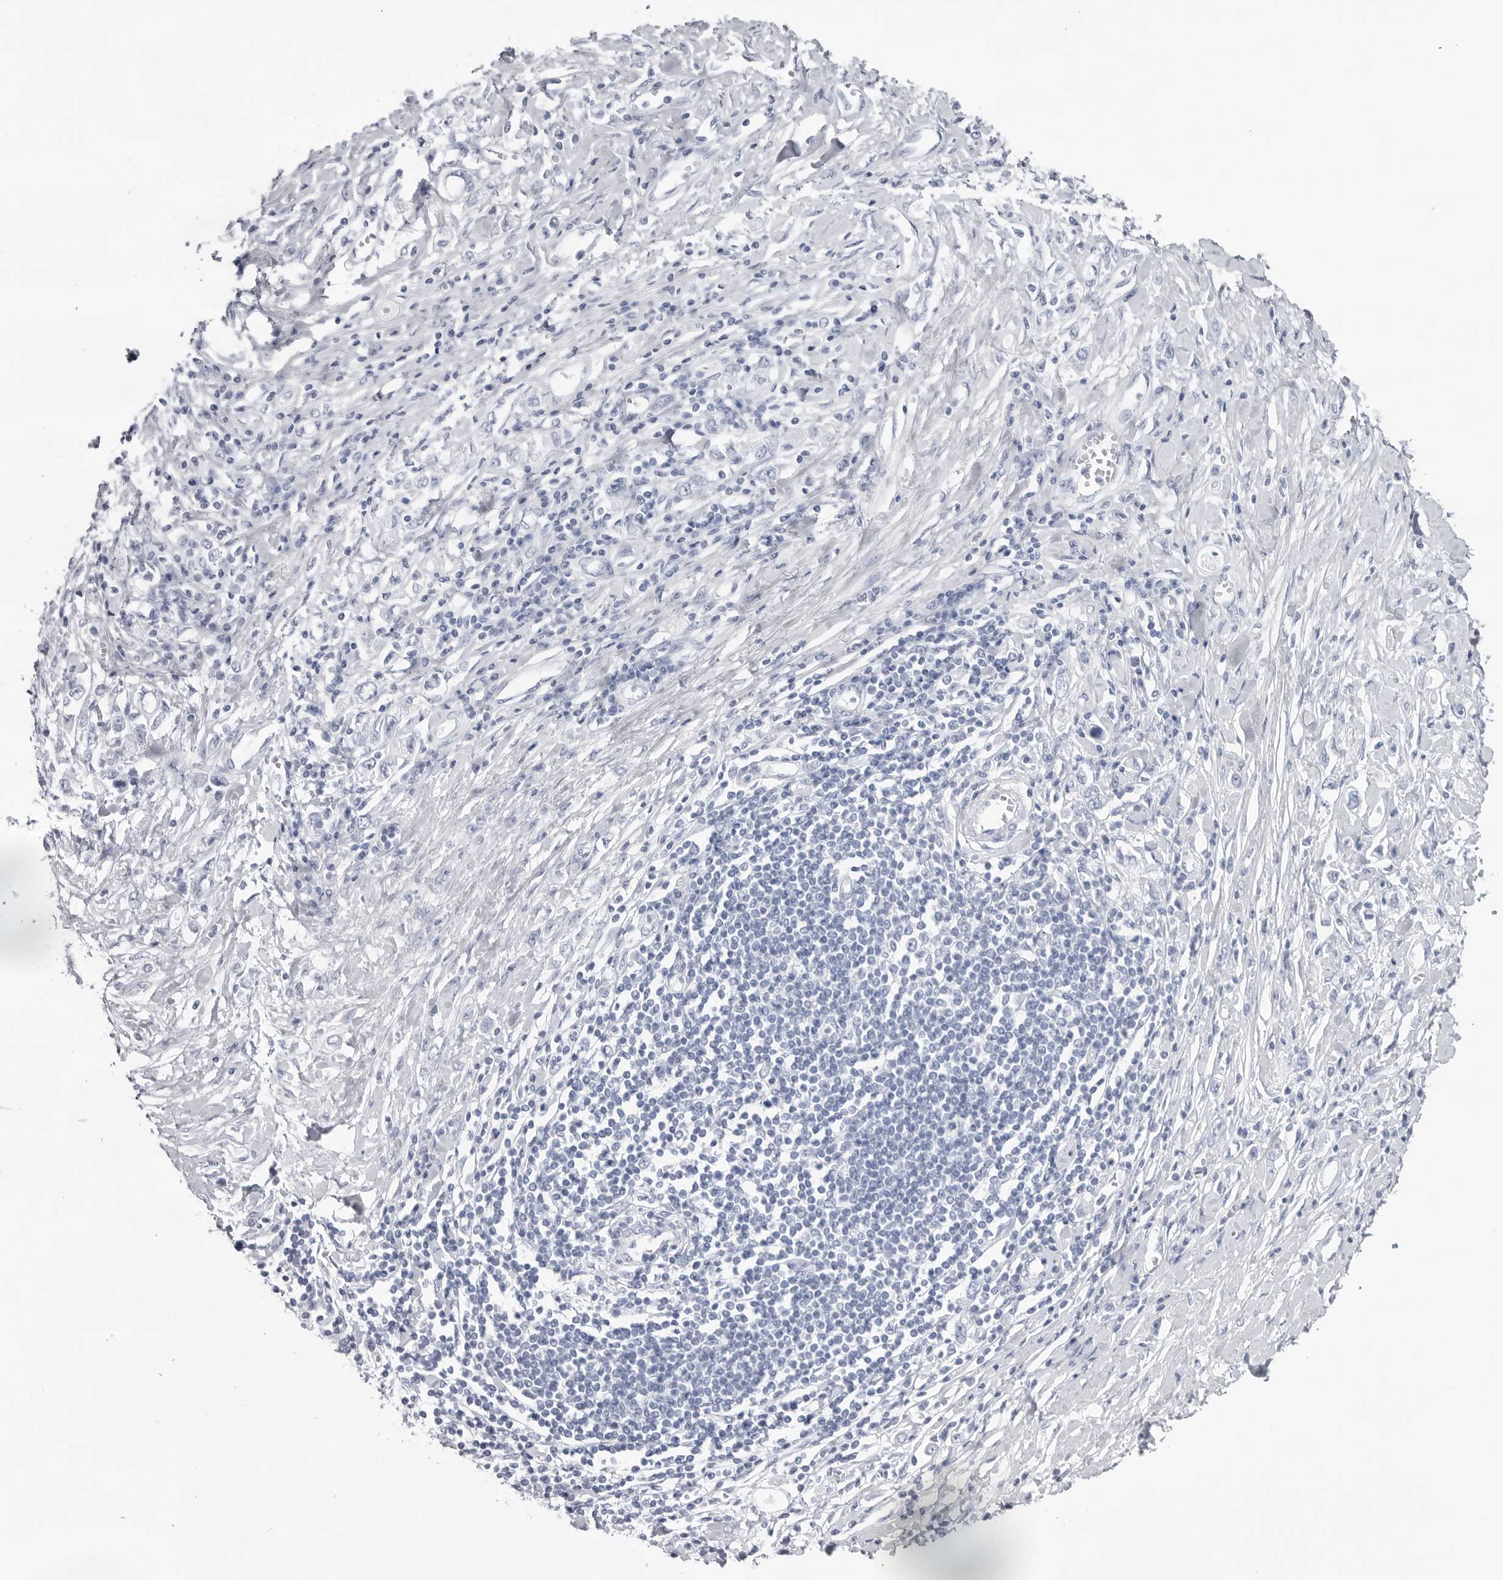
{"staining": {"intensity": "negative", "quantity": "none", "location": "none"}, "tissue": "stomach cancer", "cell_type": "Tumor cells", "image_type": "cancer", "snomed": [{"axis": "morphology", "description": "Adenocarcinoma, NOS"}, {"axis": "topography", "description": "Stomach"}], "caption": "There is no significant positivity in tumor cells of stomach cancer (adenocarcinoma).", "gene": "CST2", "patient": {"sex": "female", "age": 76}}